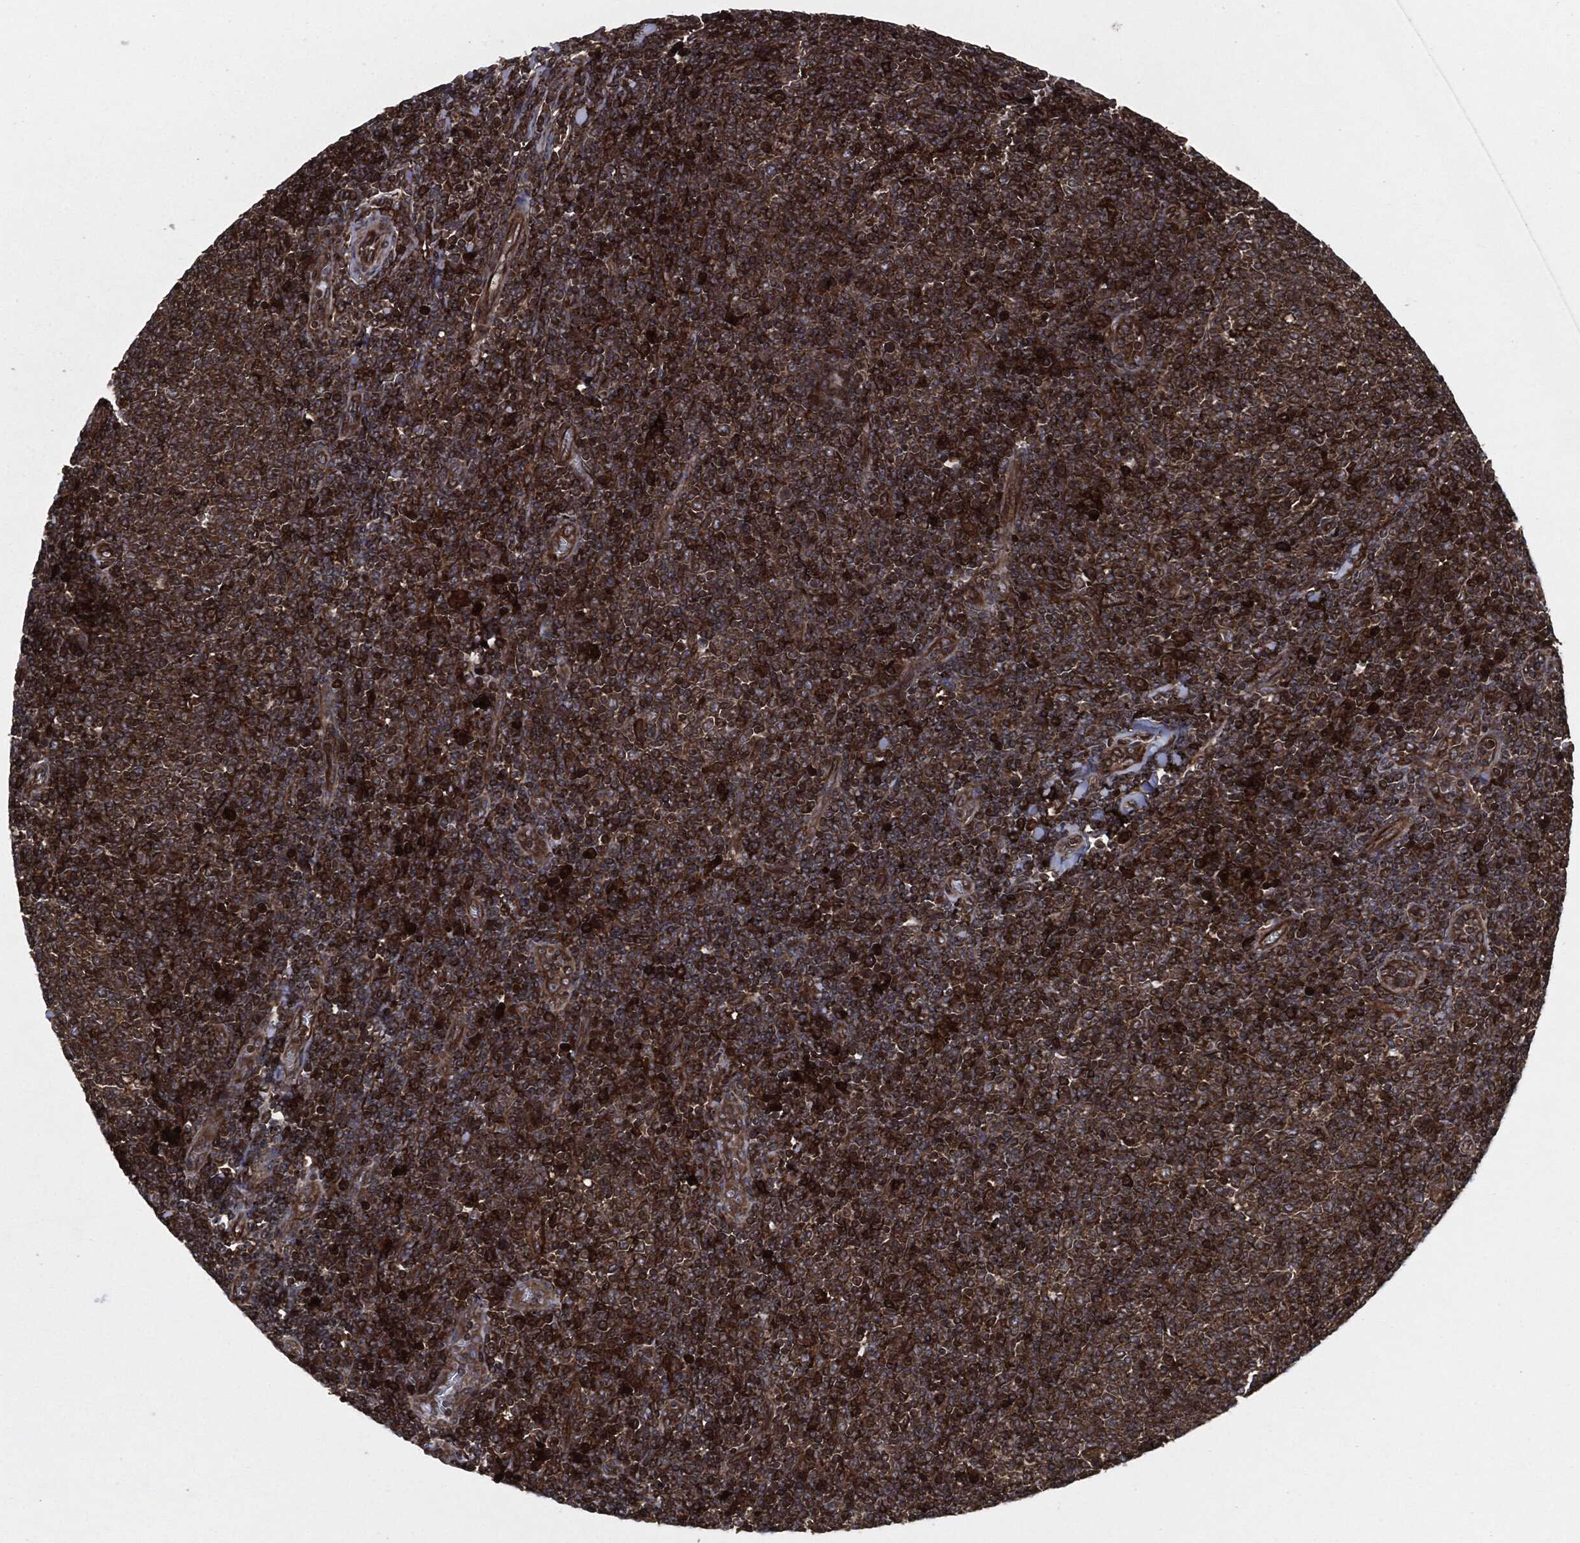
{"staining": {"intensity": "strong", "quantity": ">75%", "location": "cytoplasmic/membranous"}, "tissue": "lymphoma", "cell_type": "Tumor cells", "image_type": "cancer", "snomed": [{"axis": "morphology", "description": "Malignant lymphoma, non-Hodgkin's type, Low grade"}, {"axis": "topography", "description": "Lymph node"}], "caption": "Malignant lymphoma, non-Hodgkin's type (low-grade) tissue displays strong cytoplasmic/membranous expression in about >75% of tumor cells, visualized by immunohistochemistry.", "gene": "RAP1GDS1", "patient": {"sex": "male", "age": 52}}